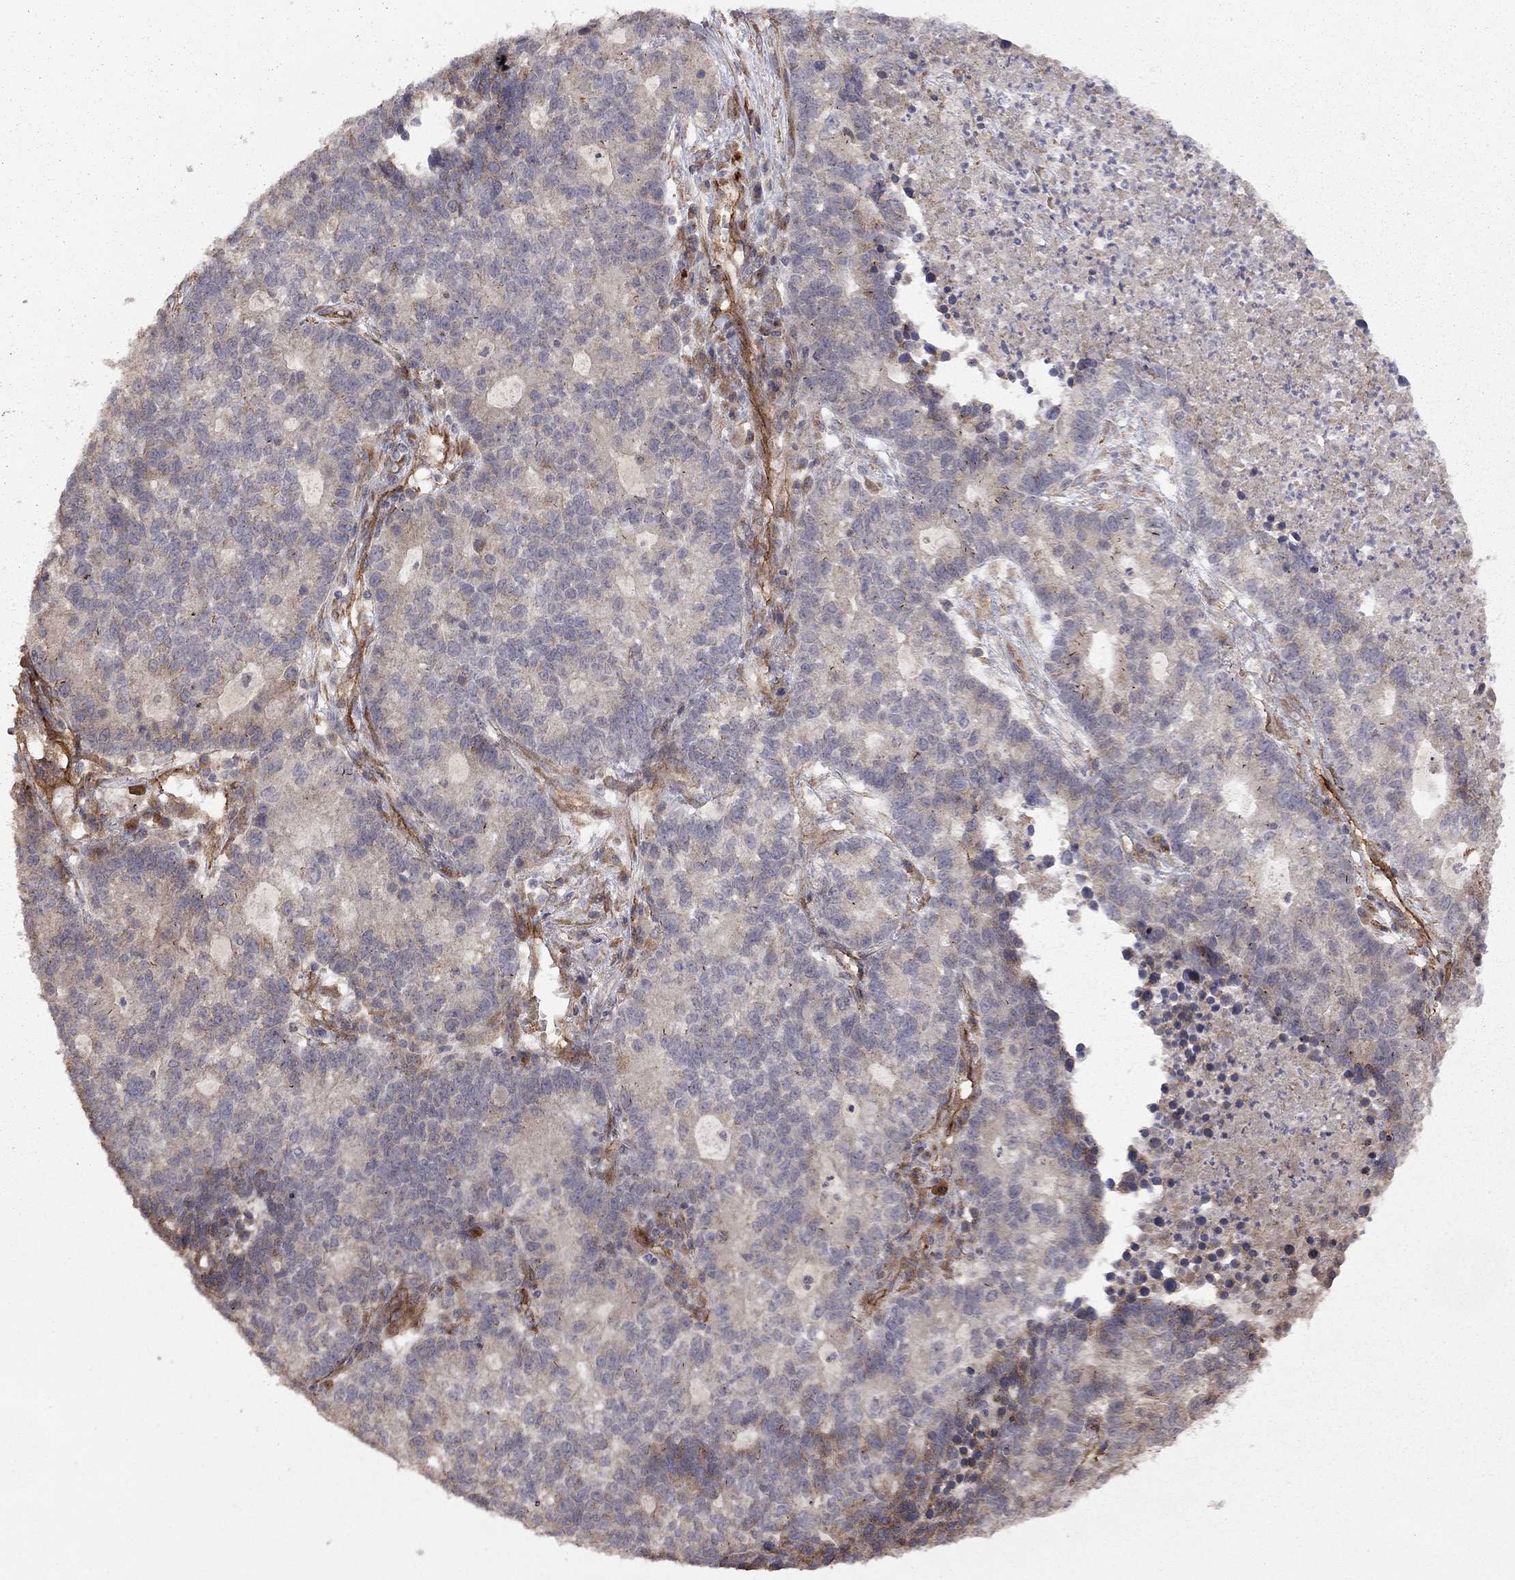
{"staining": {"intensity": "negative", "quantity": "none", "location": "none"}, "tissue": "lung cancer", "cell_type": "Tumor cells", "image_type": "cancer", "snomed": [{"axis": "morphology", "description": "Adenocarcinoma, NOS"}, {"axis": "topography", "description": "Lung"}], "caption": "Lung cancer (adenocarcinoma) was stained to show a protein in brown. There is no significant positivity in tumor cells. The staining is performed using DAB (3,3'-diaminobenzidine) brown chromogen with nuclei counter-stained in using hematoxylin.", "gene": "EXOC3L2", "patient": {"sex": "male", "age": 57}}